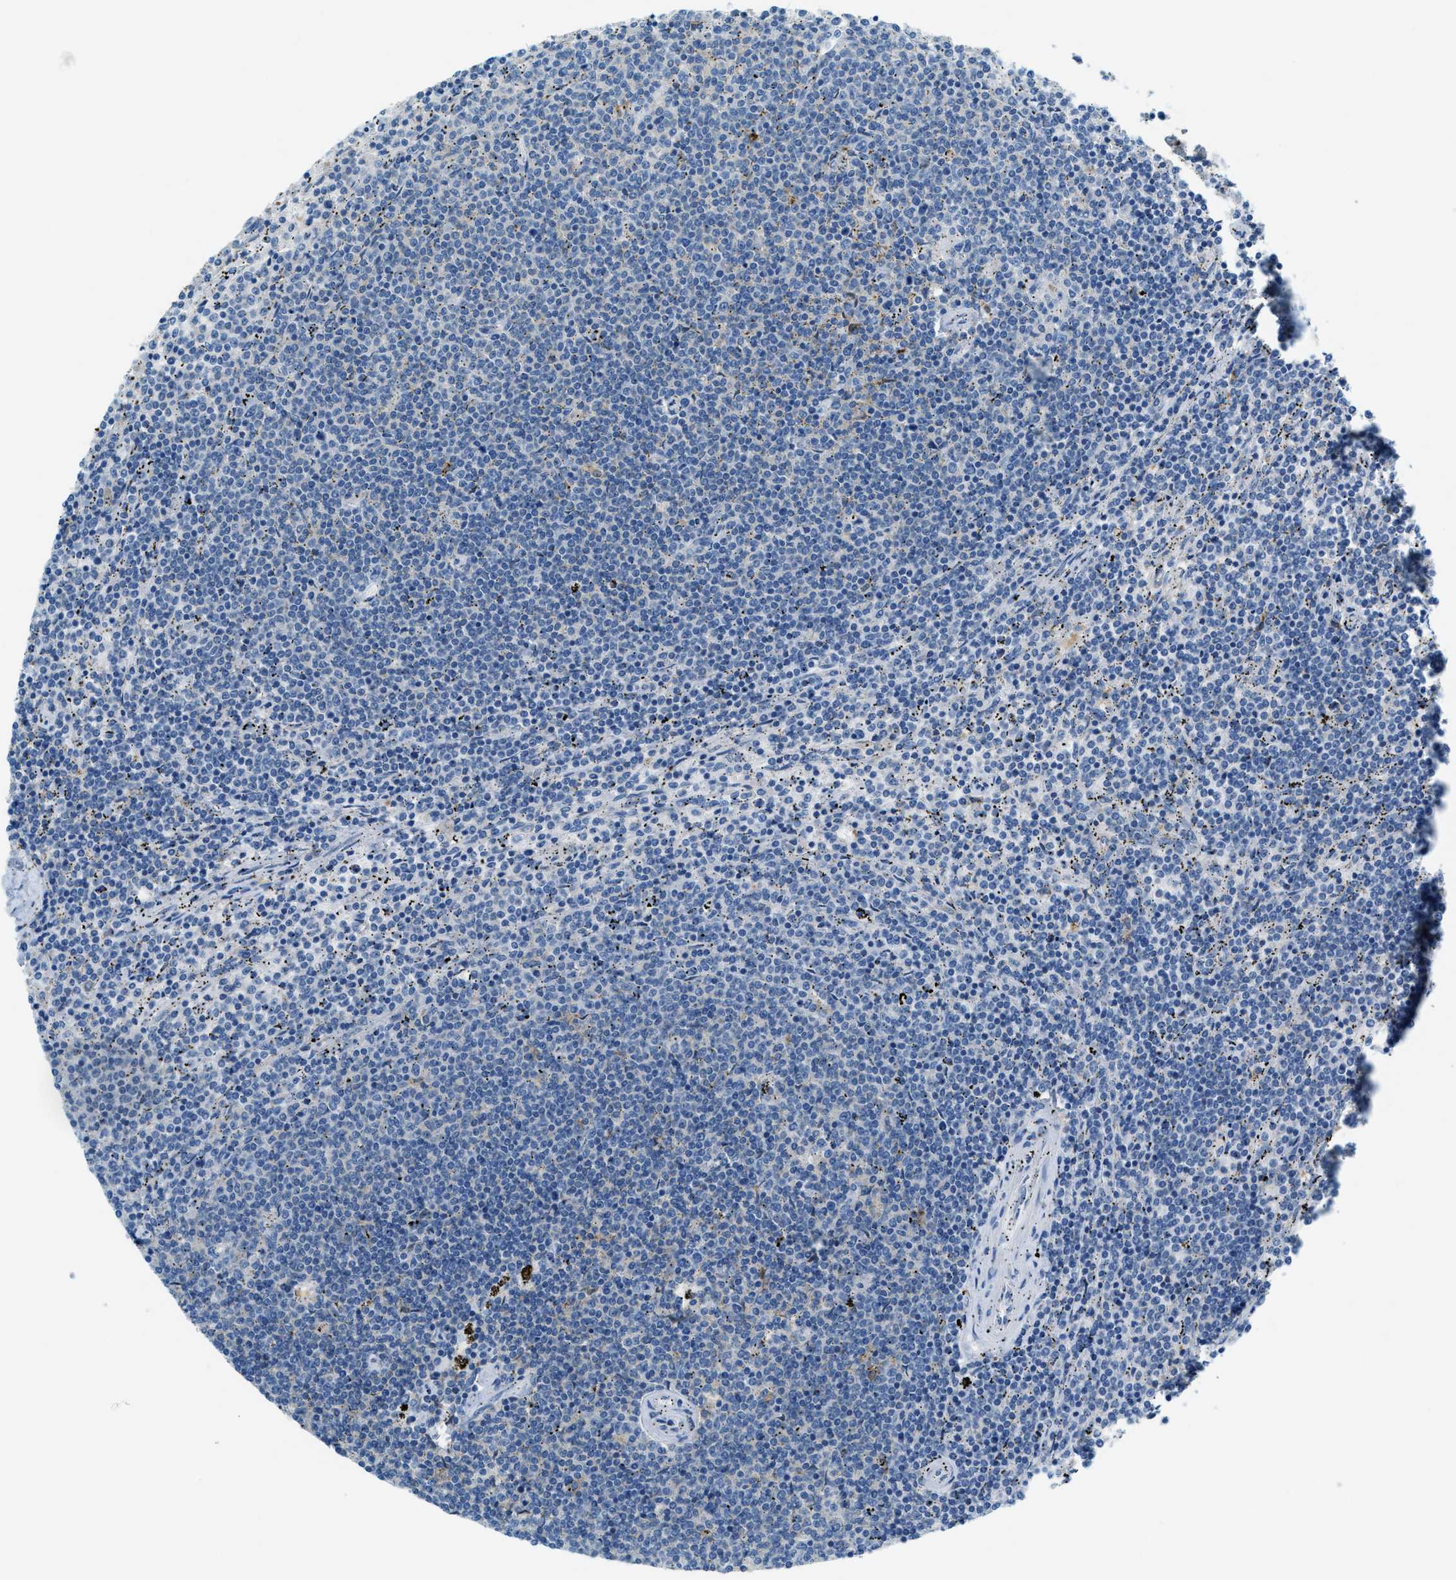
{"staining": {"intensity": "negative", "quantity": "none", "location": "none"}, "tissue": "lymphoma", "cell_type": "Tumor cells", "image_type": "cancer", "snomed": [{"axis": "morphology", "description": "Malignant lymphoma, non-Hodgkin's type, Low grade"}, {"axis": "topography", "description": "Spleen"}], "caption": "Tumor cells show no significant protein staining in lymphoma. Nuclei are stained in blue.", "gene": "MATCAP2", "patient": {"sex": "female", "age": 50}}